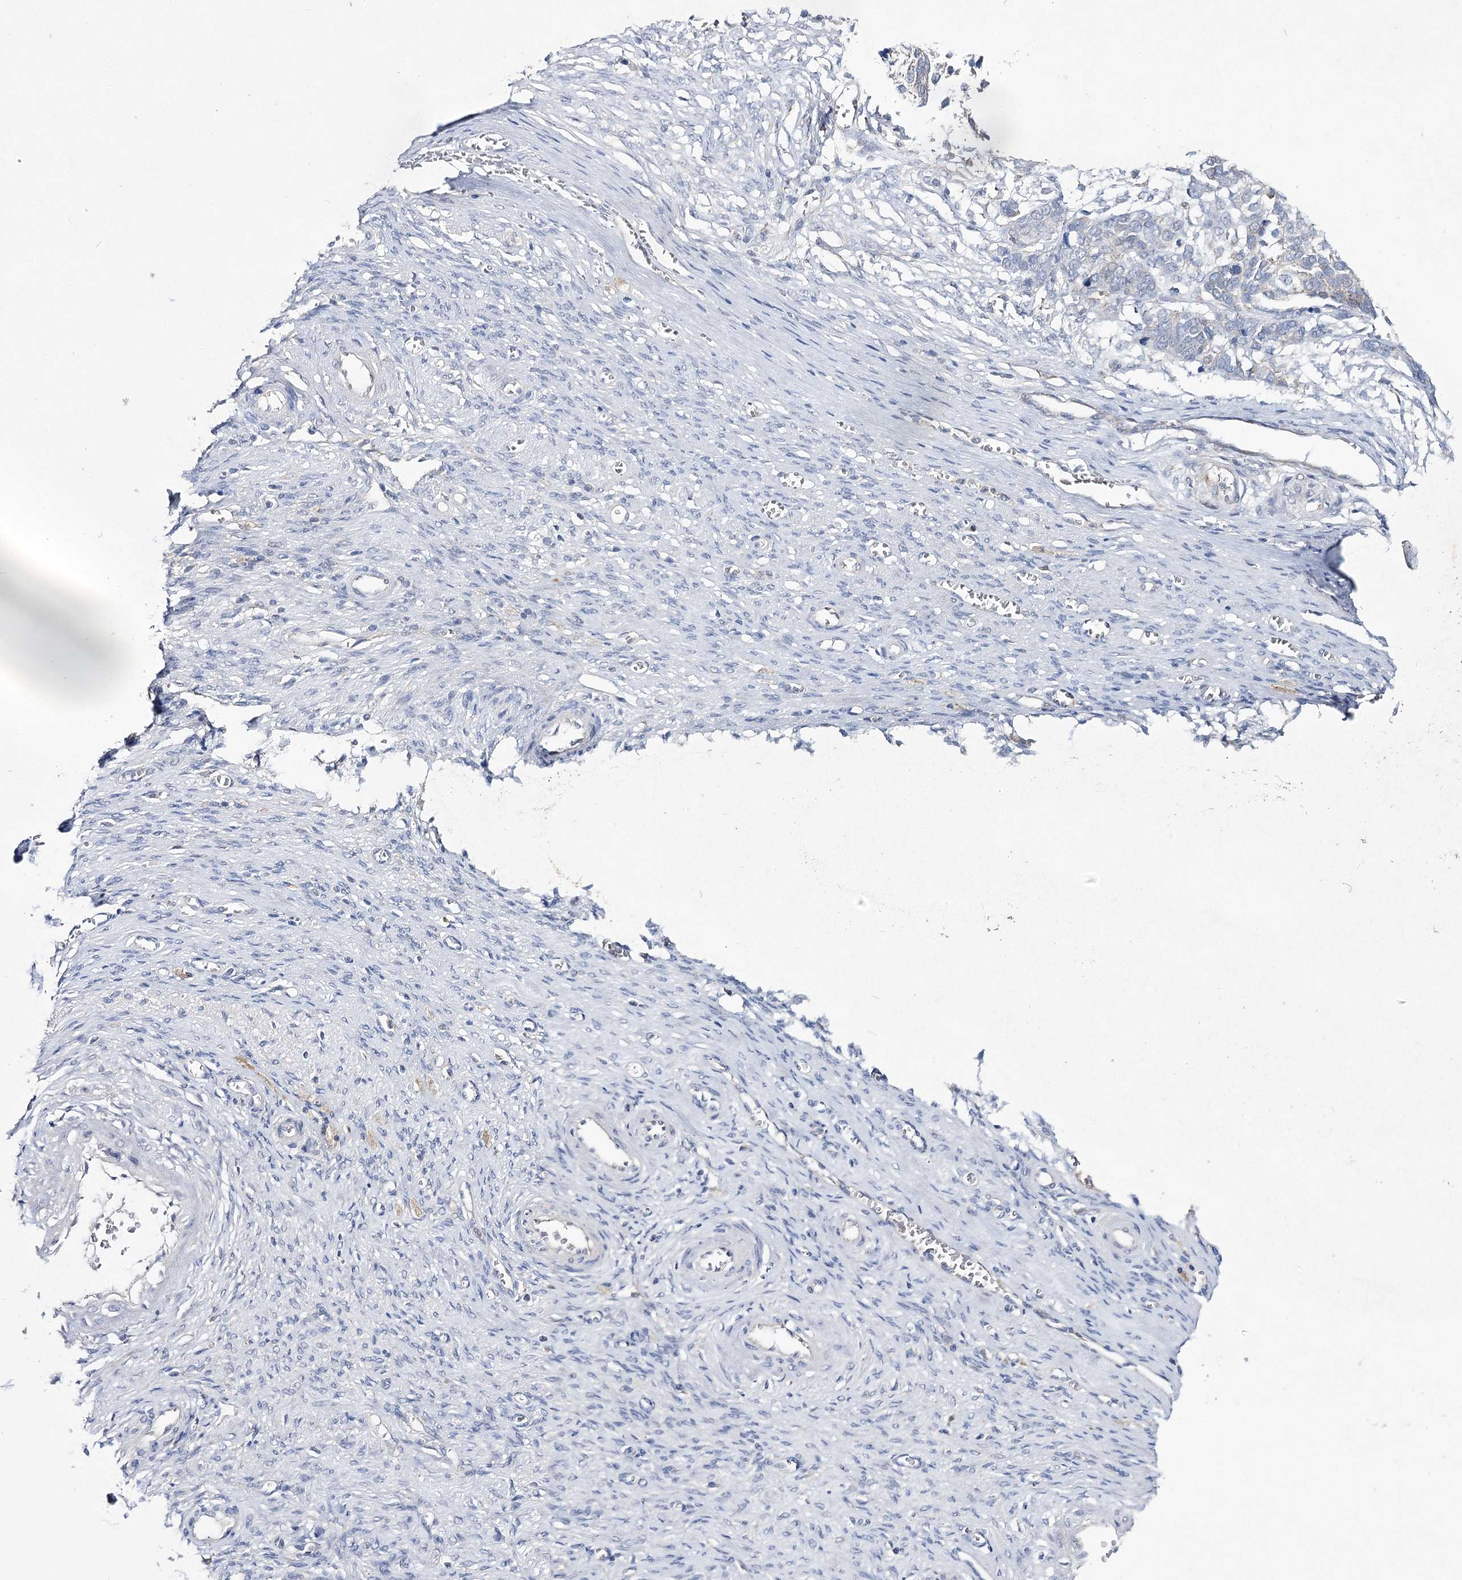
{"staining": {"intensity": "negative", "quantity": "none", "location": "none"}, "tissue": "ovarian cancer", "cell_type": "Tumor cells", "image_type": "cancer", "snomed": [{"axis": "morphology", "description": "Cystadenocarcinoma, serous, NOS"}, {"axis": "topography", "description": "Ovary"}], "caption": "Human ovarian serous cystadenocarcinoma stained for a protein using immunohistochemistry (IHC) exhibits no expression in tumor cells.", "gene": "AURKC", "patient": {"sex": "female", "age": 44}}